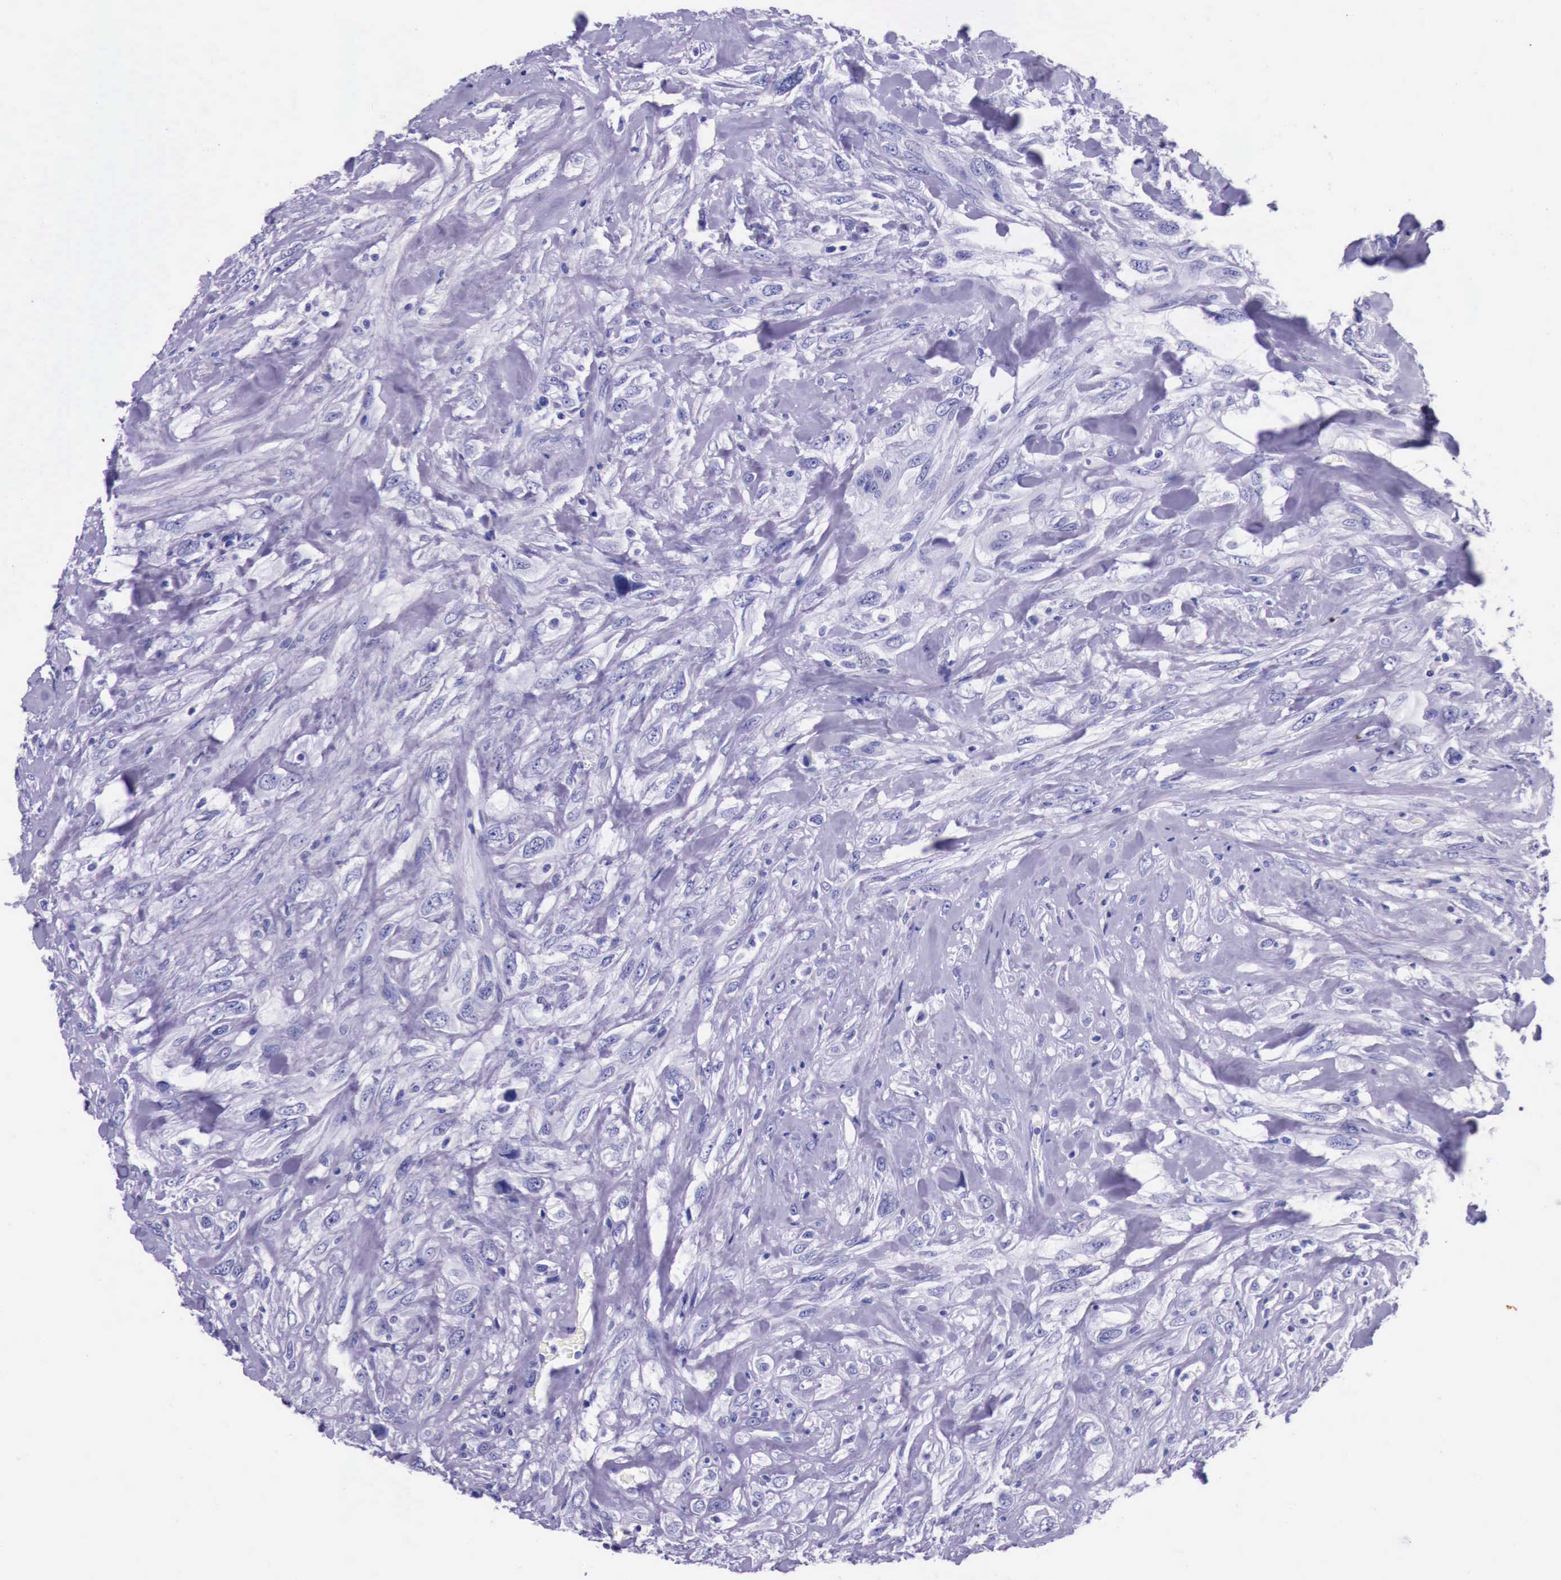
{"staining": {"intensity": "negative", "quantity": "none", "location": "none"}, "tissue": "breast cancer", "cell_type": "Tumor cells", "image_type": "cancer", "snomed": [{"axis": "morphology", "description": "Neoplasm, malignant, NOS"}, {"axis": "topography", "description": "Breast"}], "caption": "Photomicrograph shows no protein positivity in tumor cells of neoplasm (malignant) (breast) tissue.", "gene": "ESR1", "patient": {"sex": "female", "age": 50}}